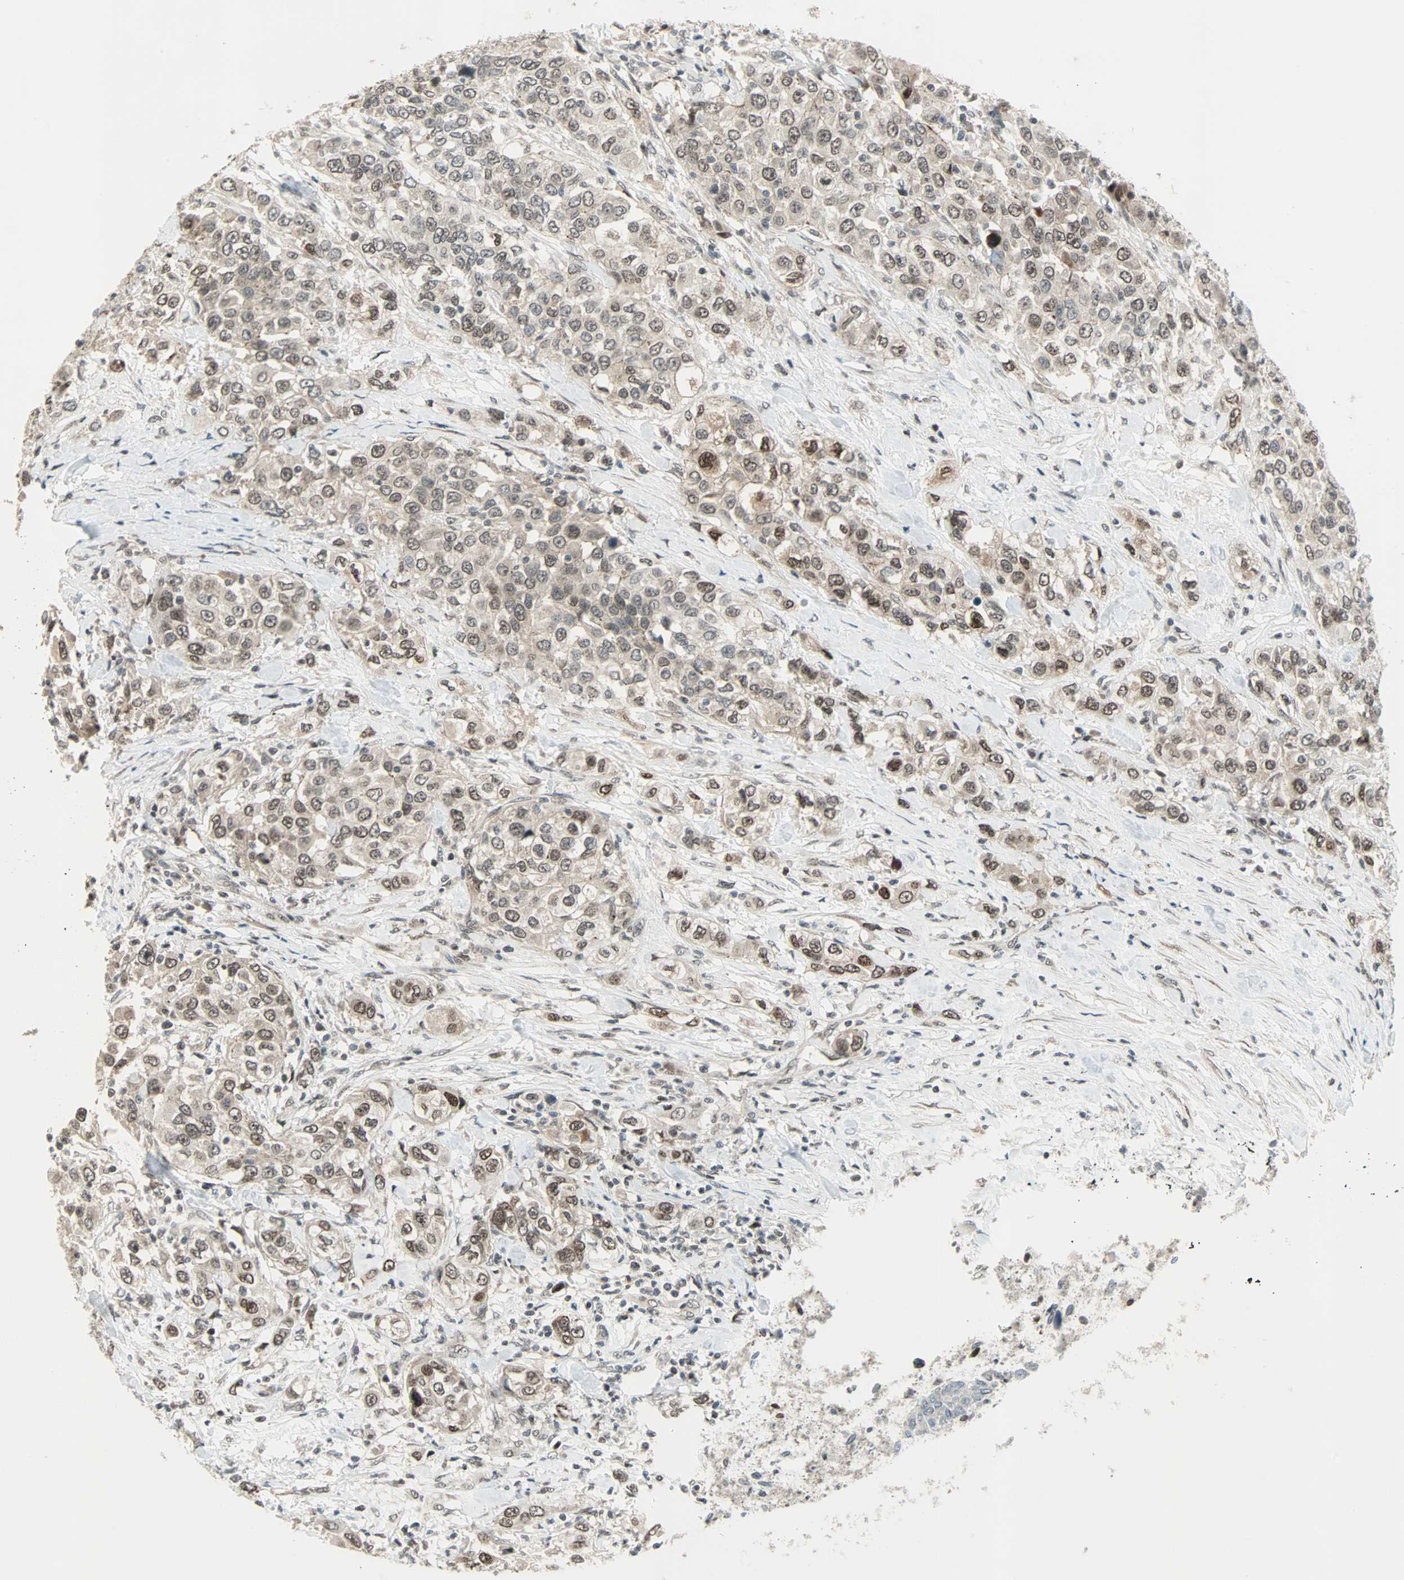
{"staining": {"intensity": "weak", "quantity": "25%-75%", "location": "cytoplasmic/membranous,nuclear"}, "tissue": "urothelial cancer", "cell_type": "Tumor cells", "image_type": "cancer", "snomed": [{"axis": "morphology", "description": "Urothelial carcinoma, High grade"}, {"axis": "topography", "description": "Urinary bladder"}], "caption": "Approximately 25%-75% of tumor cells in high-grade urothelial carcinoma display weak cytoplasmic/membranous and nuclear protein positivity as visualized by brown immunohistochemical staining.", "gene": "CBX4", "patient": {"sex": "female", "age": 80}}